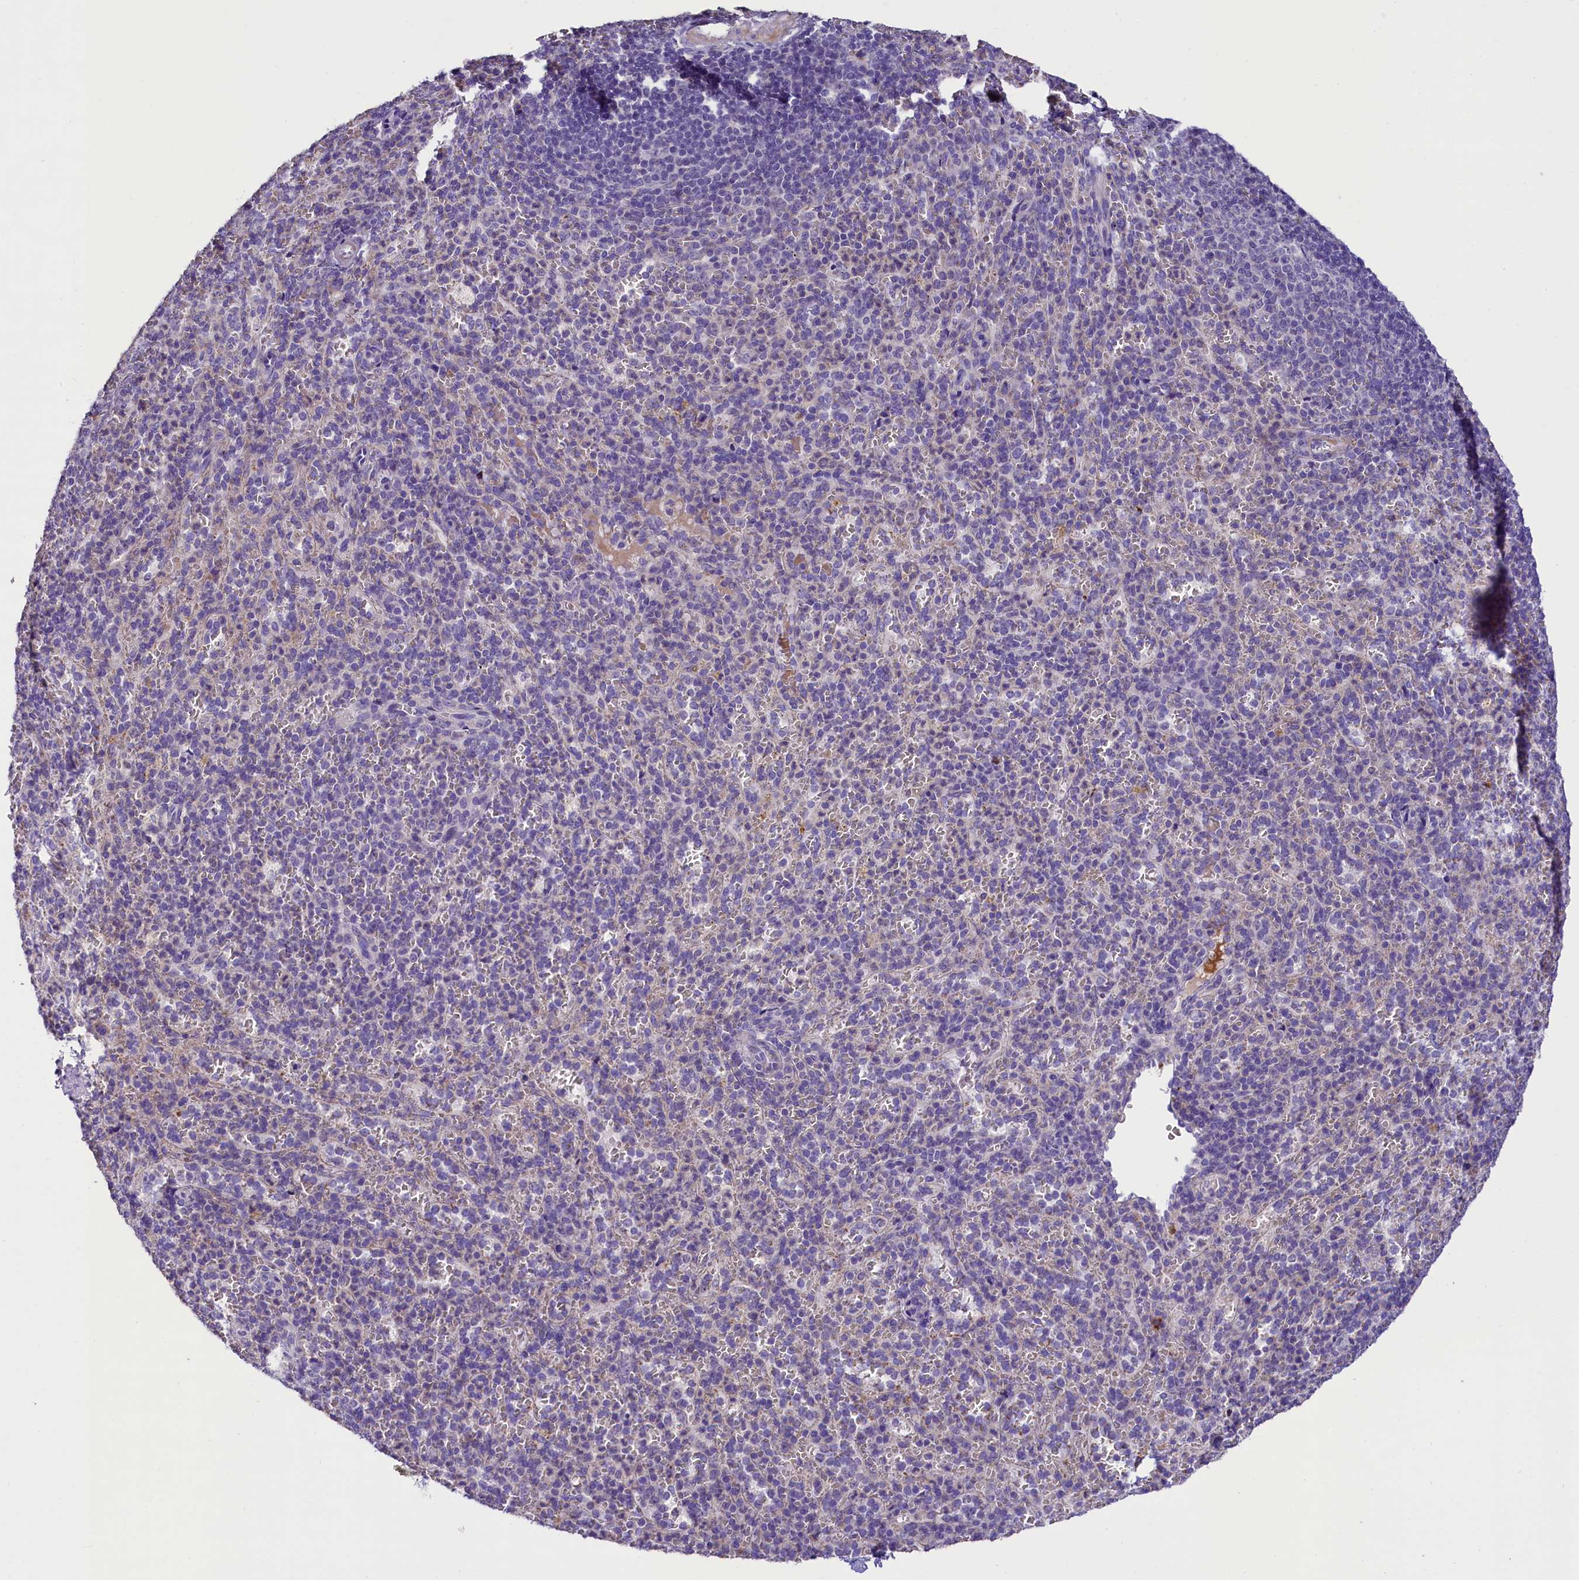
{"staining": {"intensity": "negative", "quantity": "none", "location": "none"}, "tissue": "spleen", "cell_type": "Cells in red pulp", "image_type": "normal", "snomed": [{"axis": "morphology", "description": "Normal tissue, NOS"}, {"axis": "topography", "description": "Spleen"}], "caption": "Immunohistochemistry (IHC) of unremarkable human spleen exhibits no staining in cells in red pulp.", "gene": "MEX3B", "patient": {"sex": "female", "age": 21}}